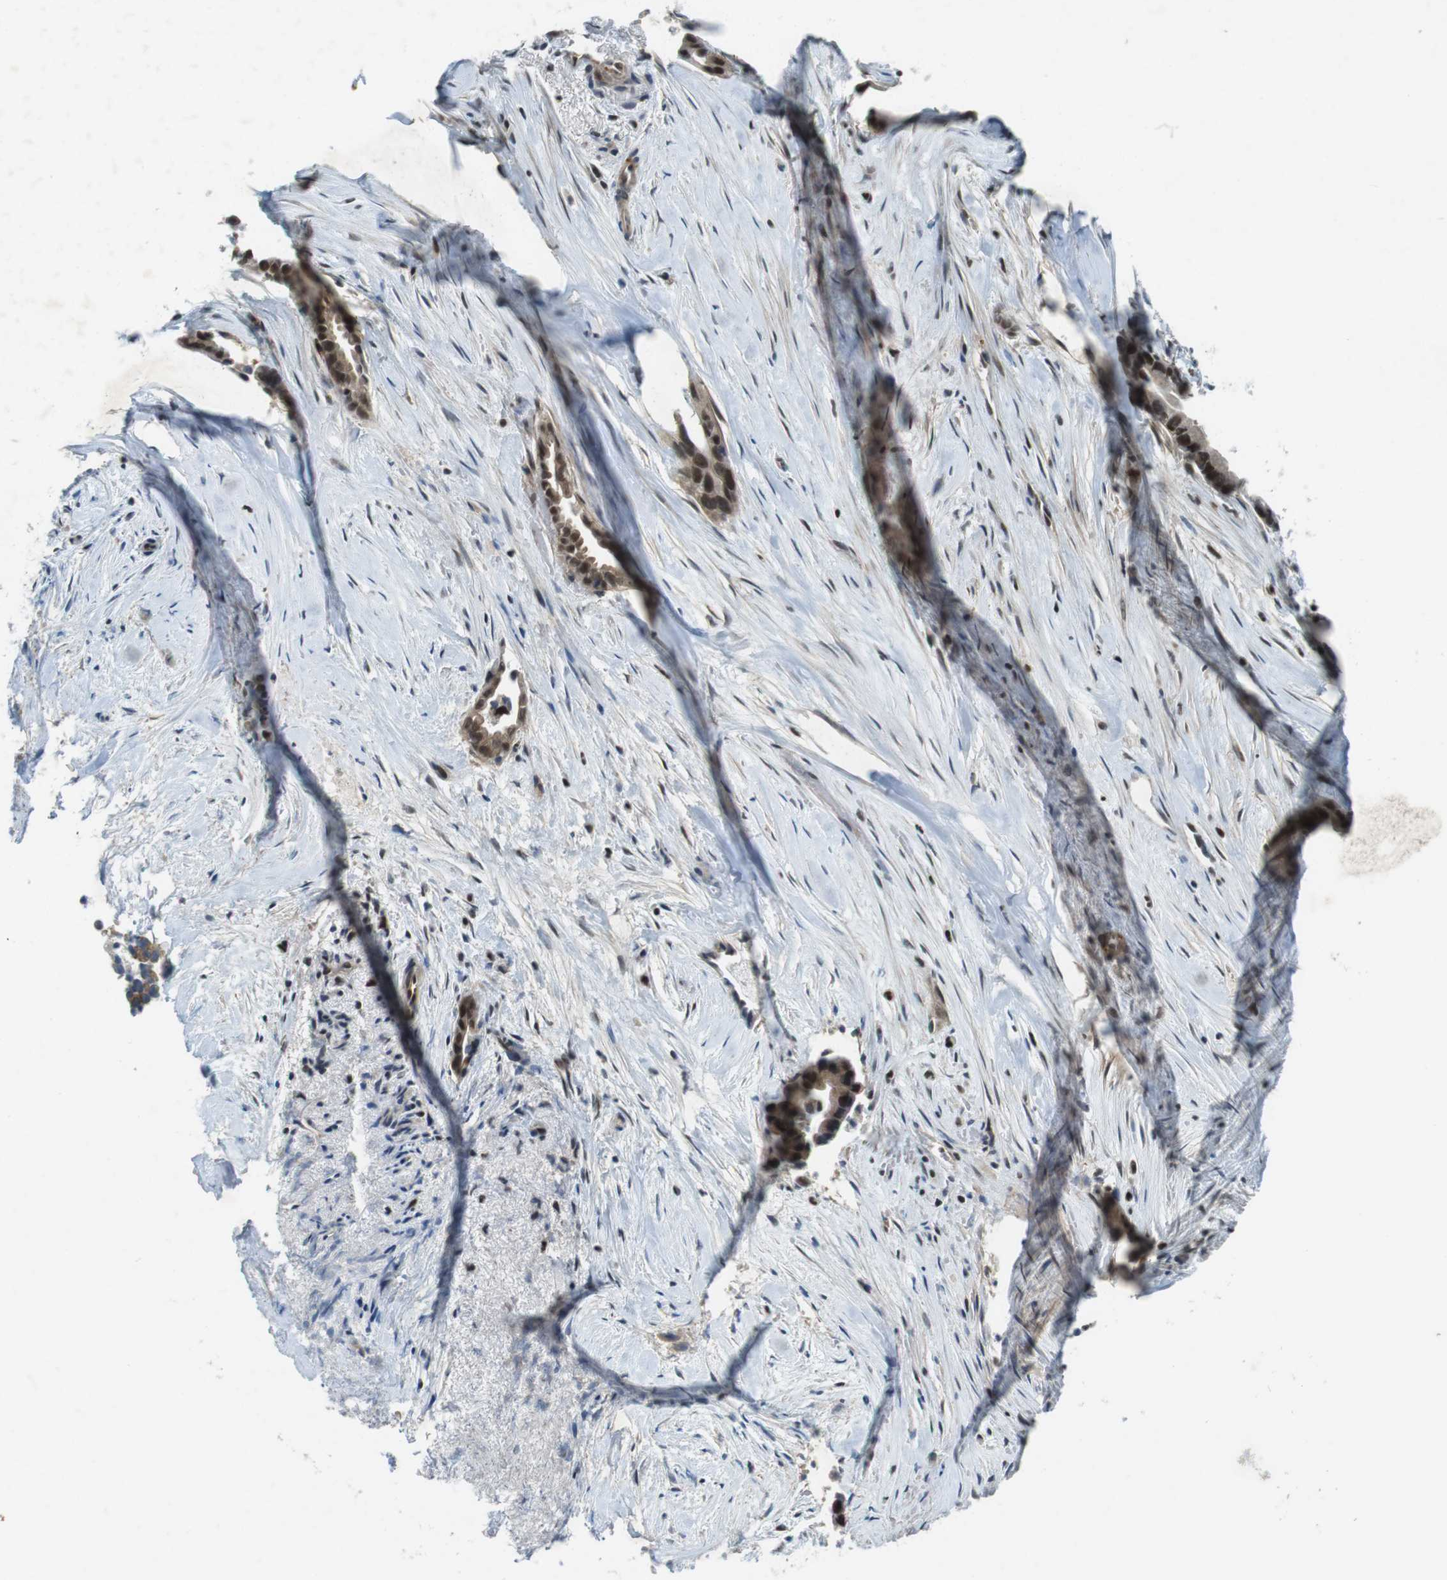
{"staining": {"intensity": "strong", "quantity": ">75%", "location": "nuclear"}, "tissue": "liver cancer", "cell_type": "Tumor cells", "image_type": "cancer", "snomed": [{"axis": "morphology", "description": "Cholangiocarcinoma"}, {"axis": "topography", "description": "Liver"}], "caption": "IHC photomicrograph of liver cholangiocarcinoma stained for a protein (brown), which displays high levels of strong nuclear expression in about >75% of tumor cells.", "gene": "MAPKAPK5", "patient": {"sex": "female", "age": 55}}